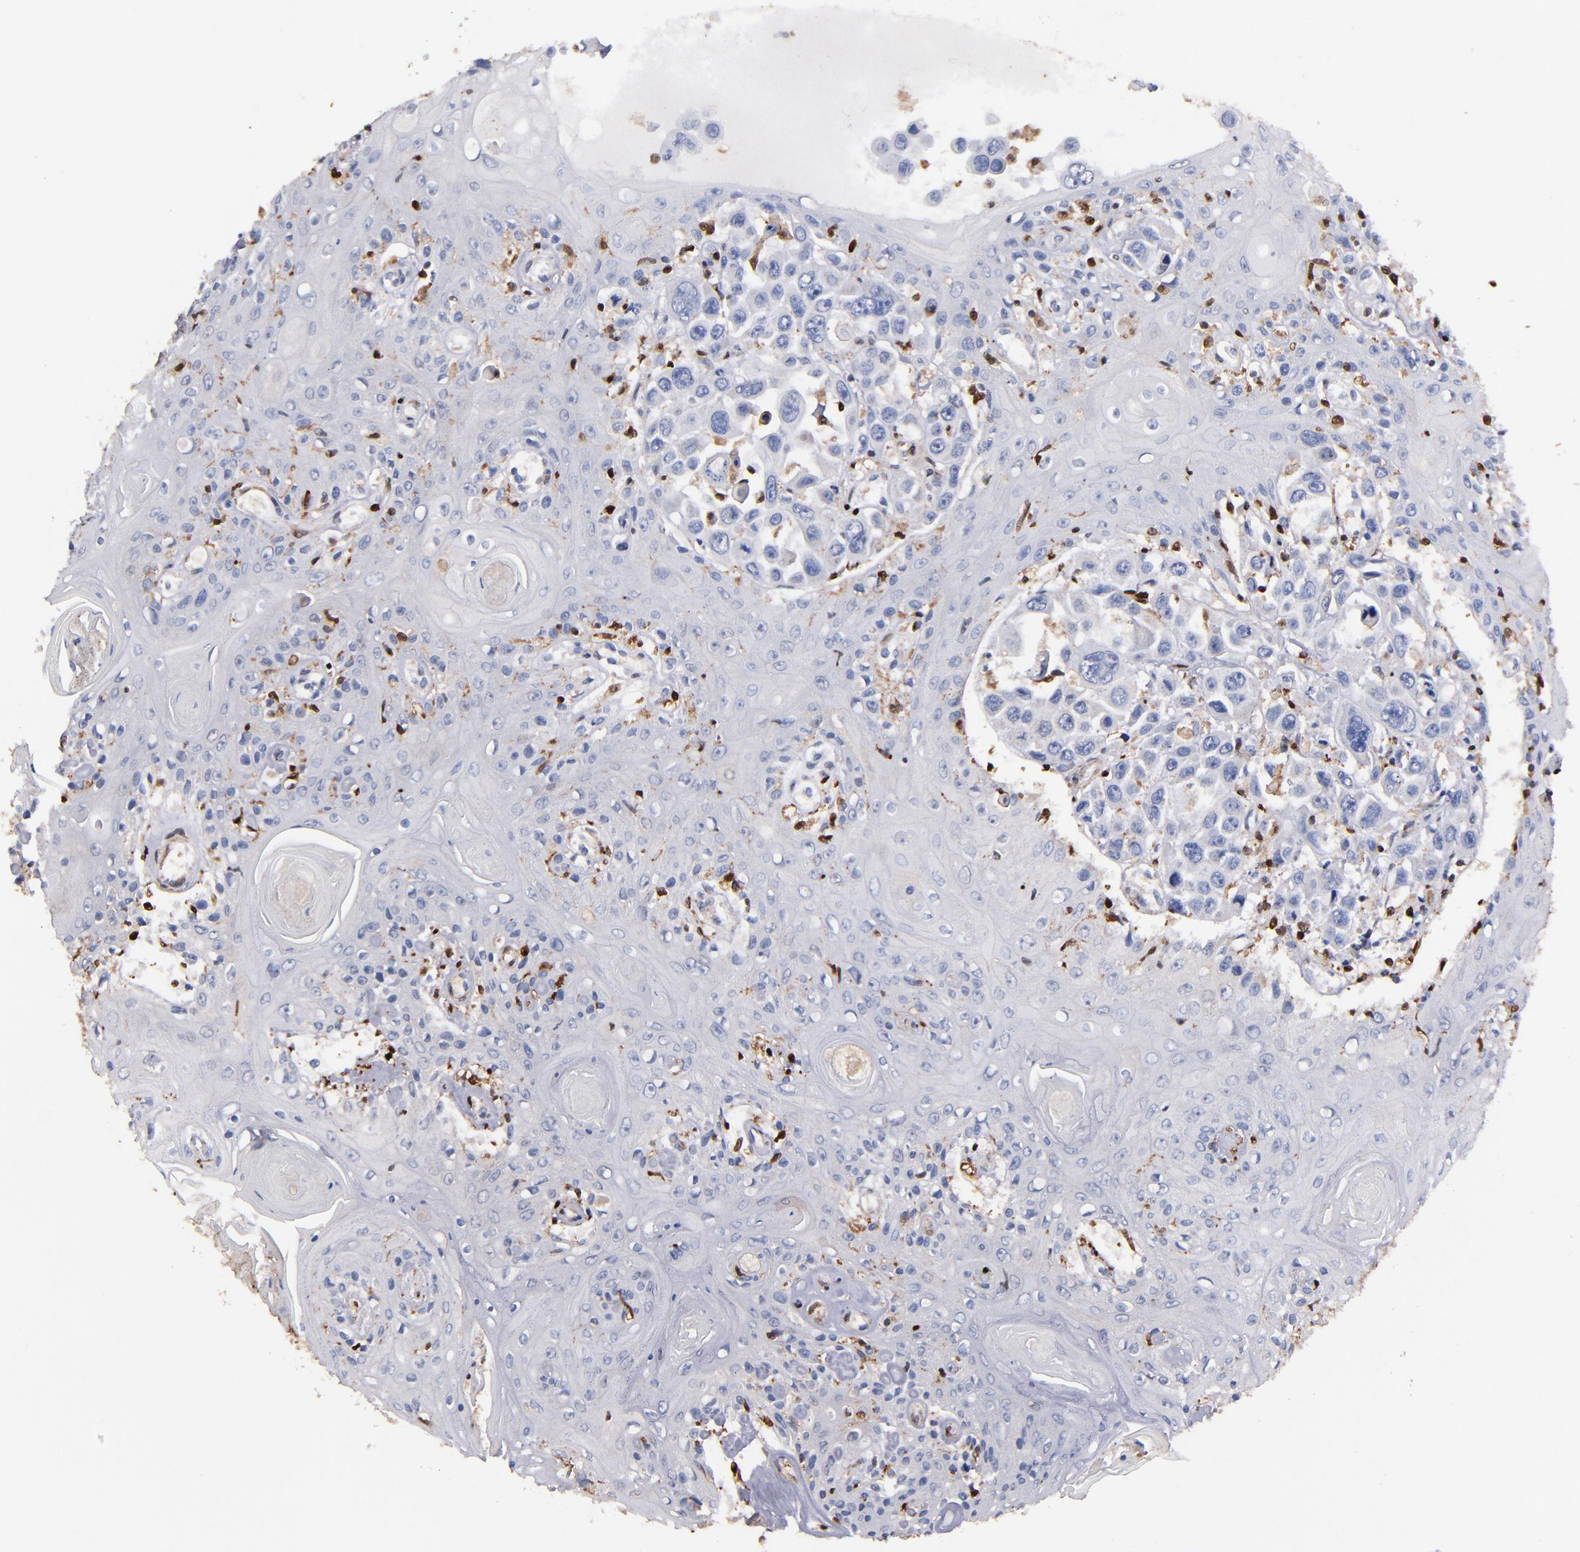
{"staining": {"intensity": "weak", "quantity": "<25%", "location": "cytoplasmic/membranous"}, "tissue": "head and neck cancer", "cell_type": "Tumor cells", "image_type": "cancer", "snomed": [{"axis": "morphology", "description": "Squamous cell carcinoma, NOS"}, {"axis": "topography", "description": "Oral tissue"}, {"axis": "topography", "description": "Head-Neck"}], "caption": "This is an immunohistochemistry micrograph of head and neck cancer (squamous cell carcinoma). There is no expression in tumor cells.", "gene": "S100A4", "patient": {"sex": "female", "age": 76}}